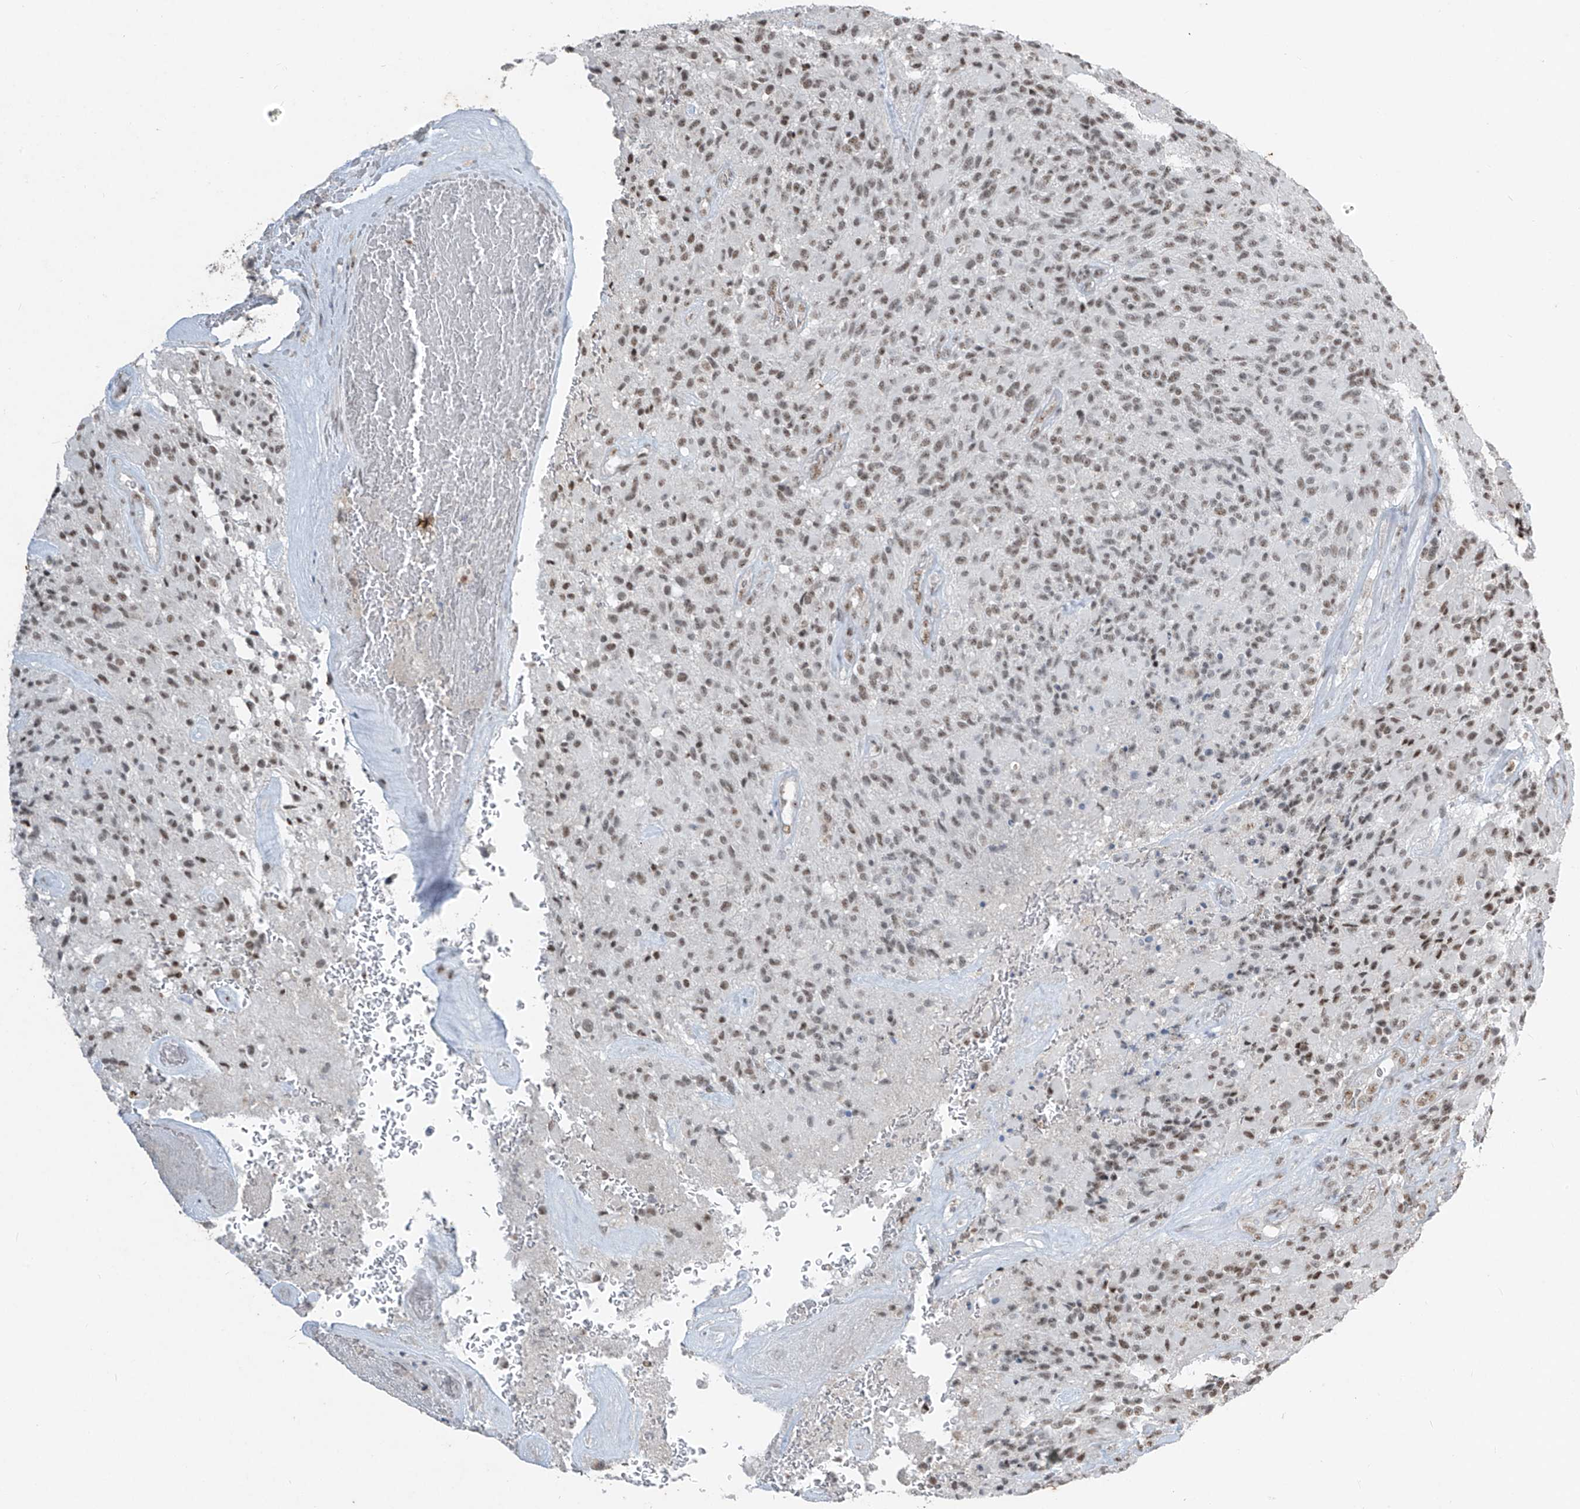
{"staining": {"intensity": "weak", "quantity": "25%-75%", "location": "nuclear"}, "tissue": "glioma", "cell_type": "Tumor cells", "image_type": "cancer", "snomed": [{"axis": "morphology", "description": "Glioma, malignant, High grade"}, {"axis": "topography", "description": "Brain"}], "caption": "Glioma stained with a brown dye displays weak nuclear positive positivity in about 25%-75% of tumor cells.", "gene": "TFEC", "patient": {"sex": "male", "age": 71}}